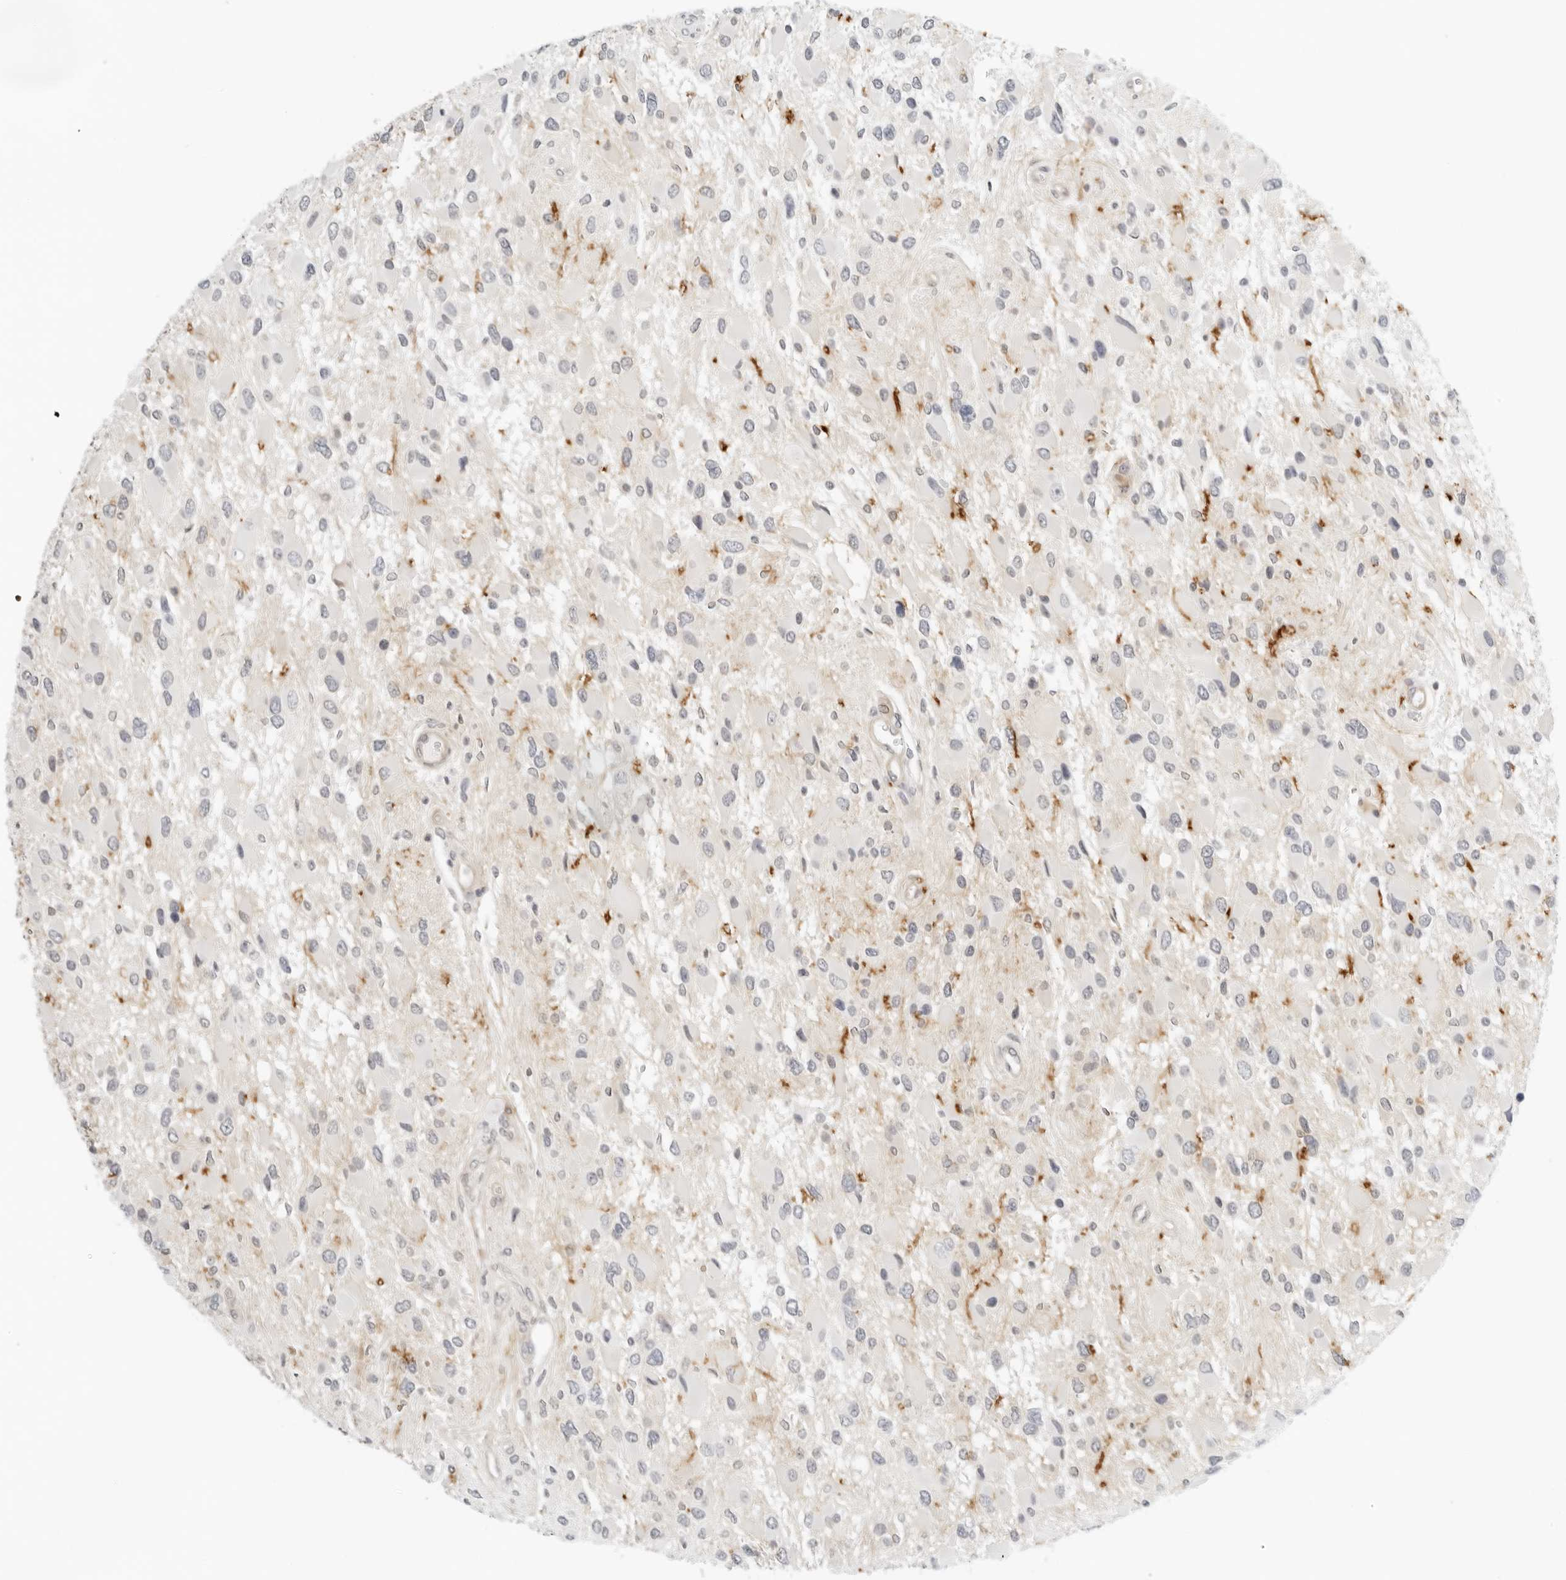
{"staining": {"intensity": "negative", "quantity": "none", "location": "none"}, "tissue": "glioma", "cell_type": "Tumor cells", "image_type": "cancer", "snomed": [{"axis": "morphology", "description": "Glioma, malignant, High grade"}, {"axis": "topography", "description": "Brain"}], "caption": "A photomicrograph of malignant glioma (high-grade) stained for a protein displays no brown staining in tumor cells. (DAB (3,3'-diaminobenzidine) immunohistochemistry visualized using brightfield microscopy, high magnification).", "gene": "OSCP1", "patient": {"sex": "male", "age": 53}}